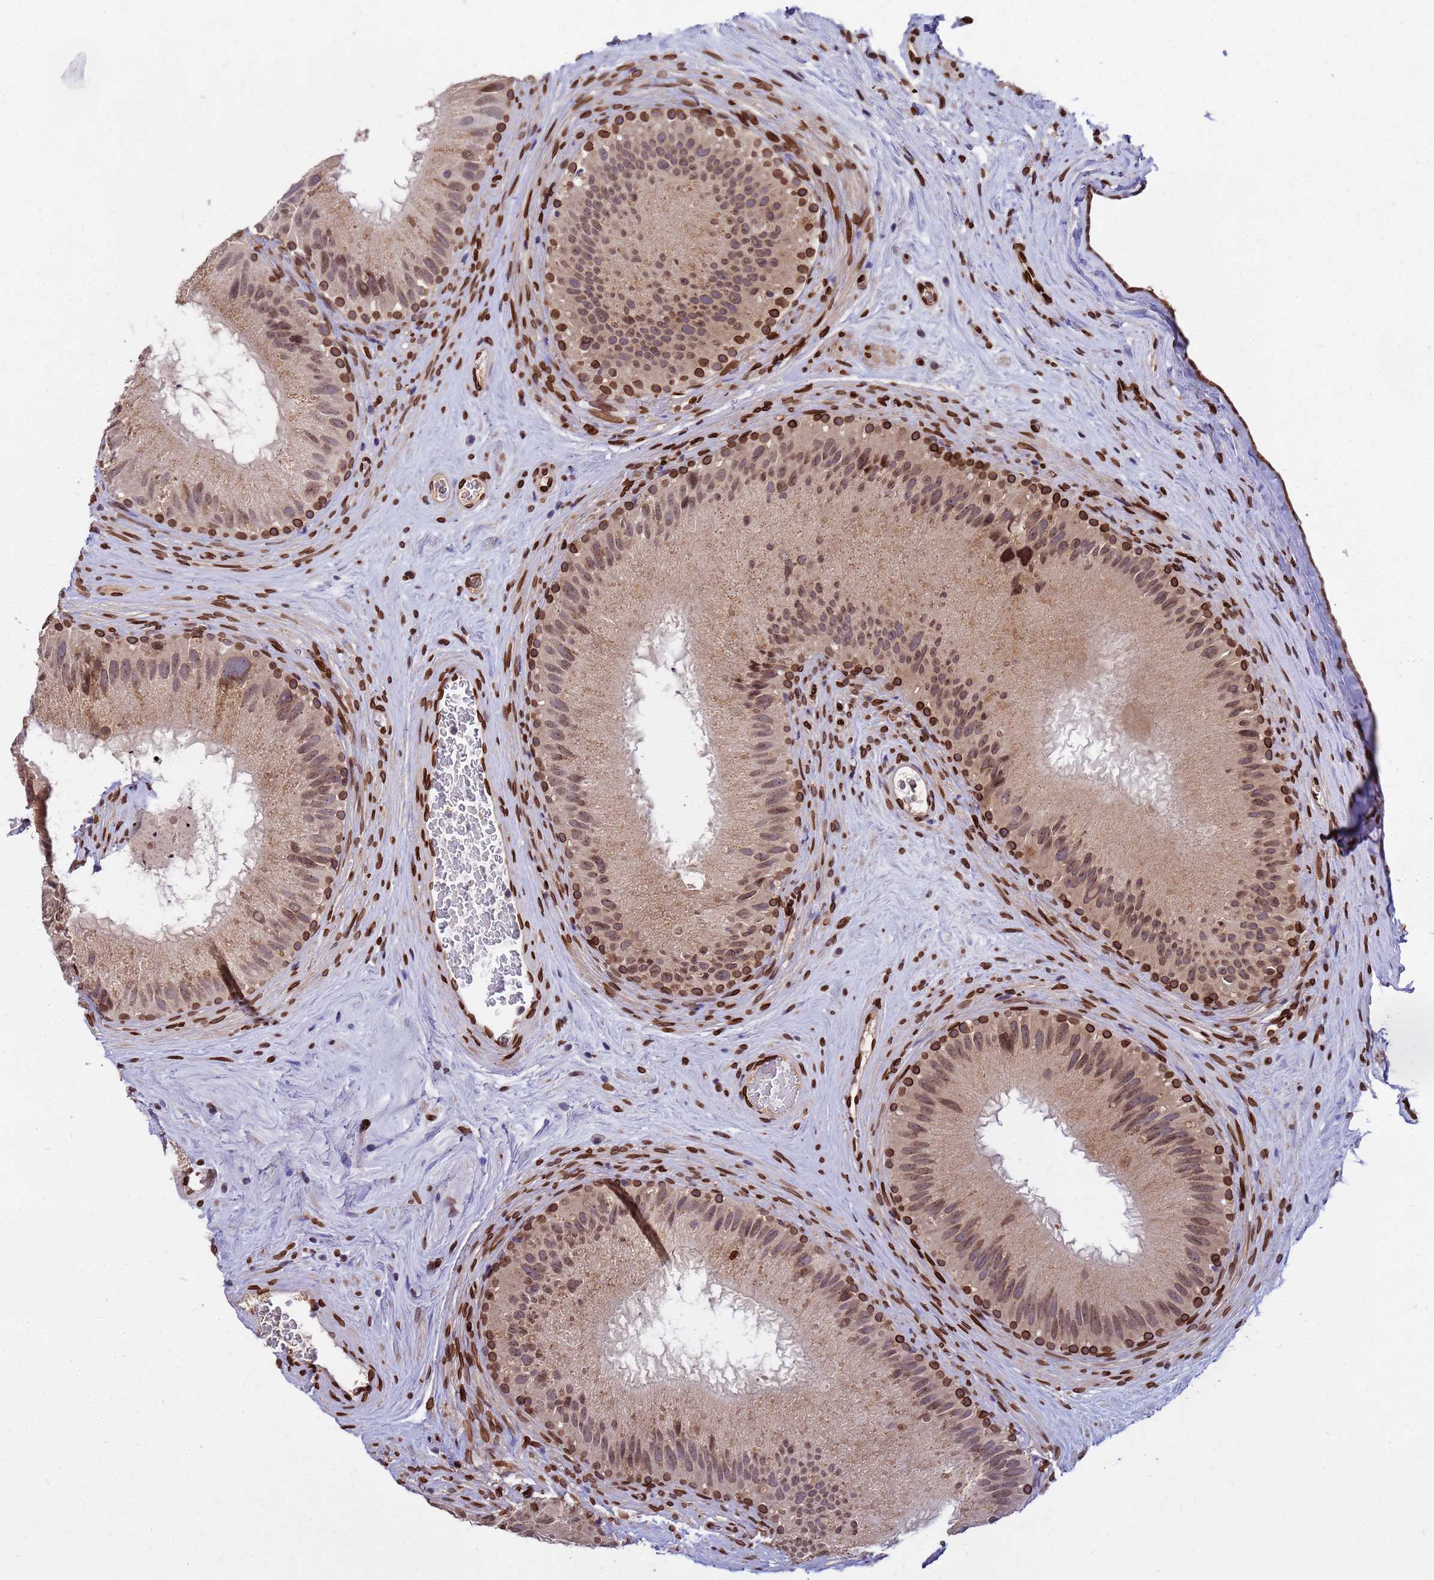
{"staining": {"intensity": "strong", "quantity": "25%-75%", "location": "cytoplasmic/membranous,nuclear"}, "tissue": "epididymis", "cell_type": "Glandular cells", "image_type": "normal", "snomed": [{"axis": "morphology", "description": "Normal tissue, NOS"}, {"axis": "topography", "description": "Epididymis"}], "caption": "Protein analysis of benign epididymis reveals strong cytoplasmic/membranous,nuclear staining in about 25%-75% of glandular cells.", "gene": "GPR135", "patient": {"sex": "male", "age": 50}}